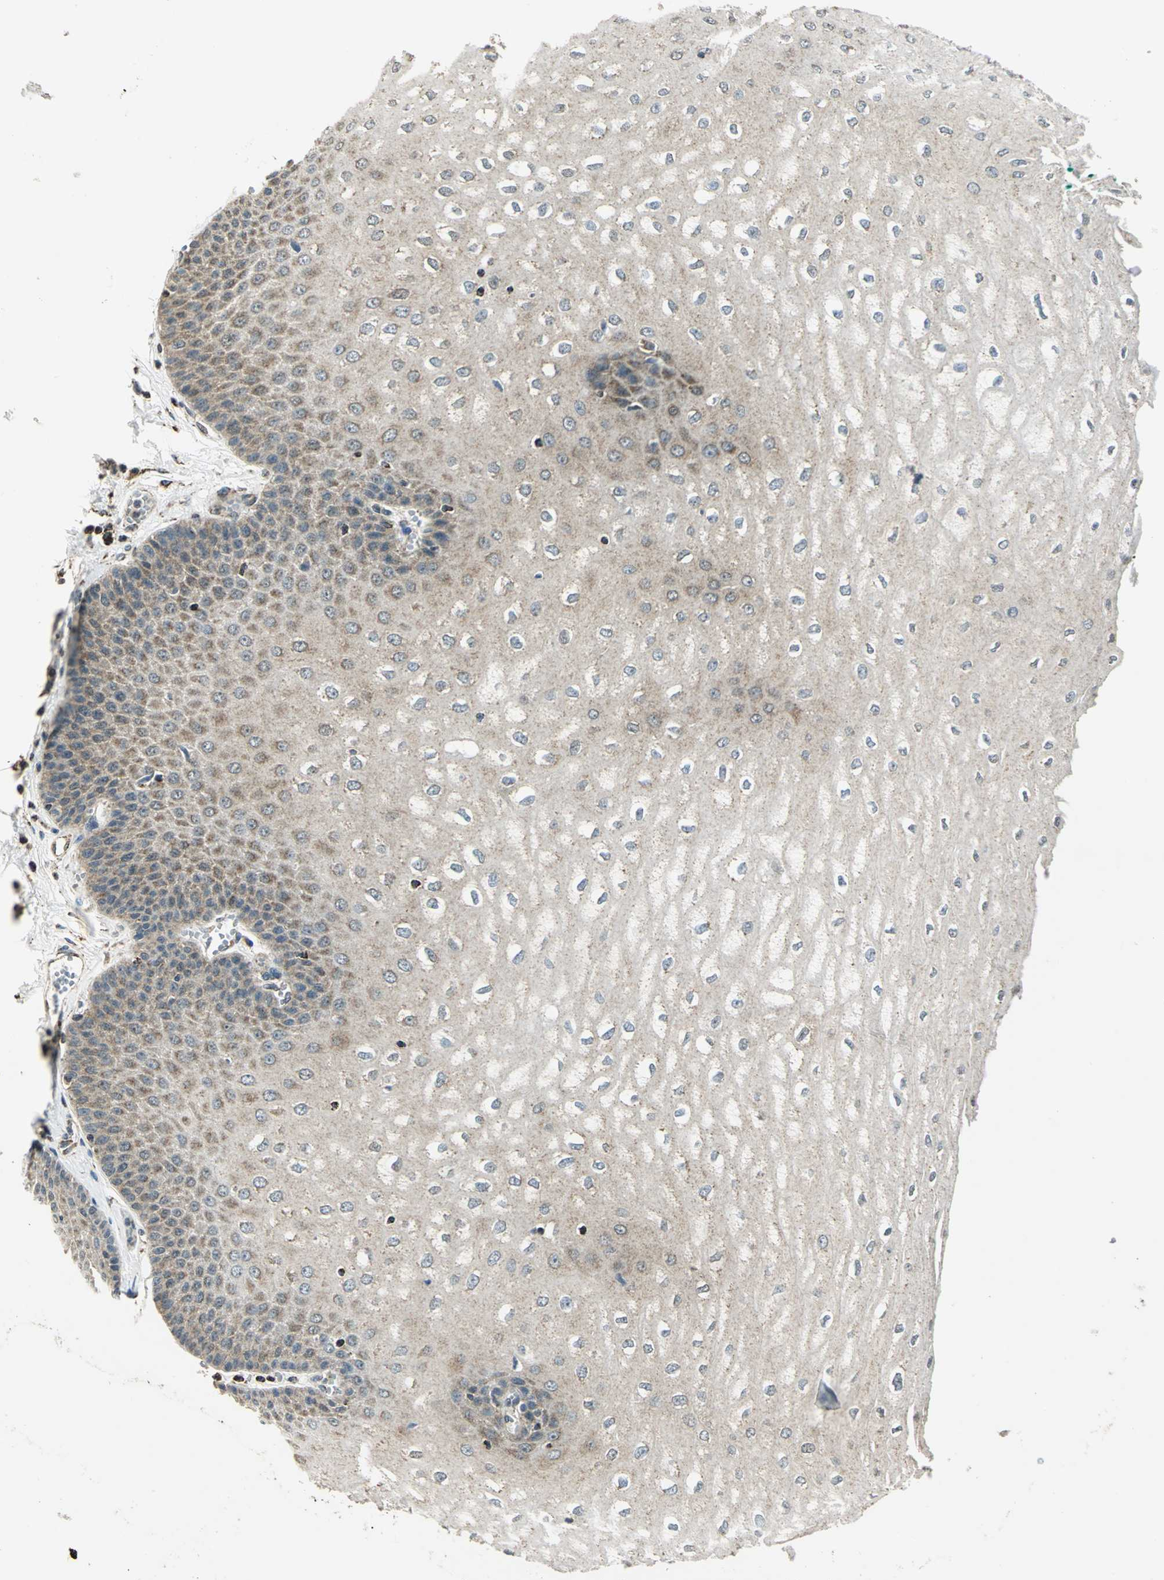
{"staining": {"intensity": "strong", "quantity": ">75%", "location": "cytoplasmic/membranous,nuclear"}, "tissue": "esophagus", "cell_type": "Squamous epithelial cells", "image_type": "normal", "snomed": [{"axis": "morphology", "description": "Normal tissue, NOS"}, {"axis": "topography", "description": "Esophagus"}], "caption": "Immunohistochemical staining of normal esophagus displays high levels of strong cytoplasmic/membranous,nuclear expression in approximately >75% of squamous epithelial cells.", "gene": "NUDT2", "patient": {"sex": "male", "age": 60}}